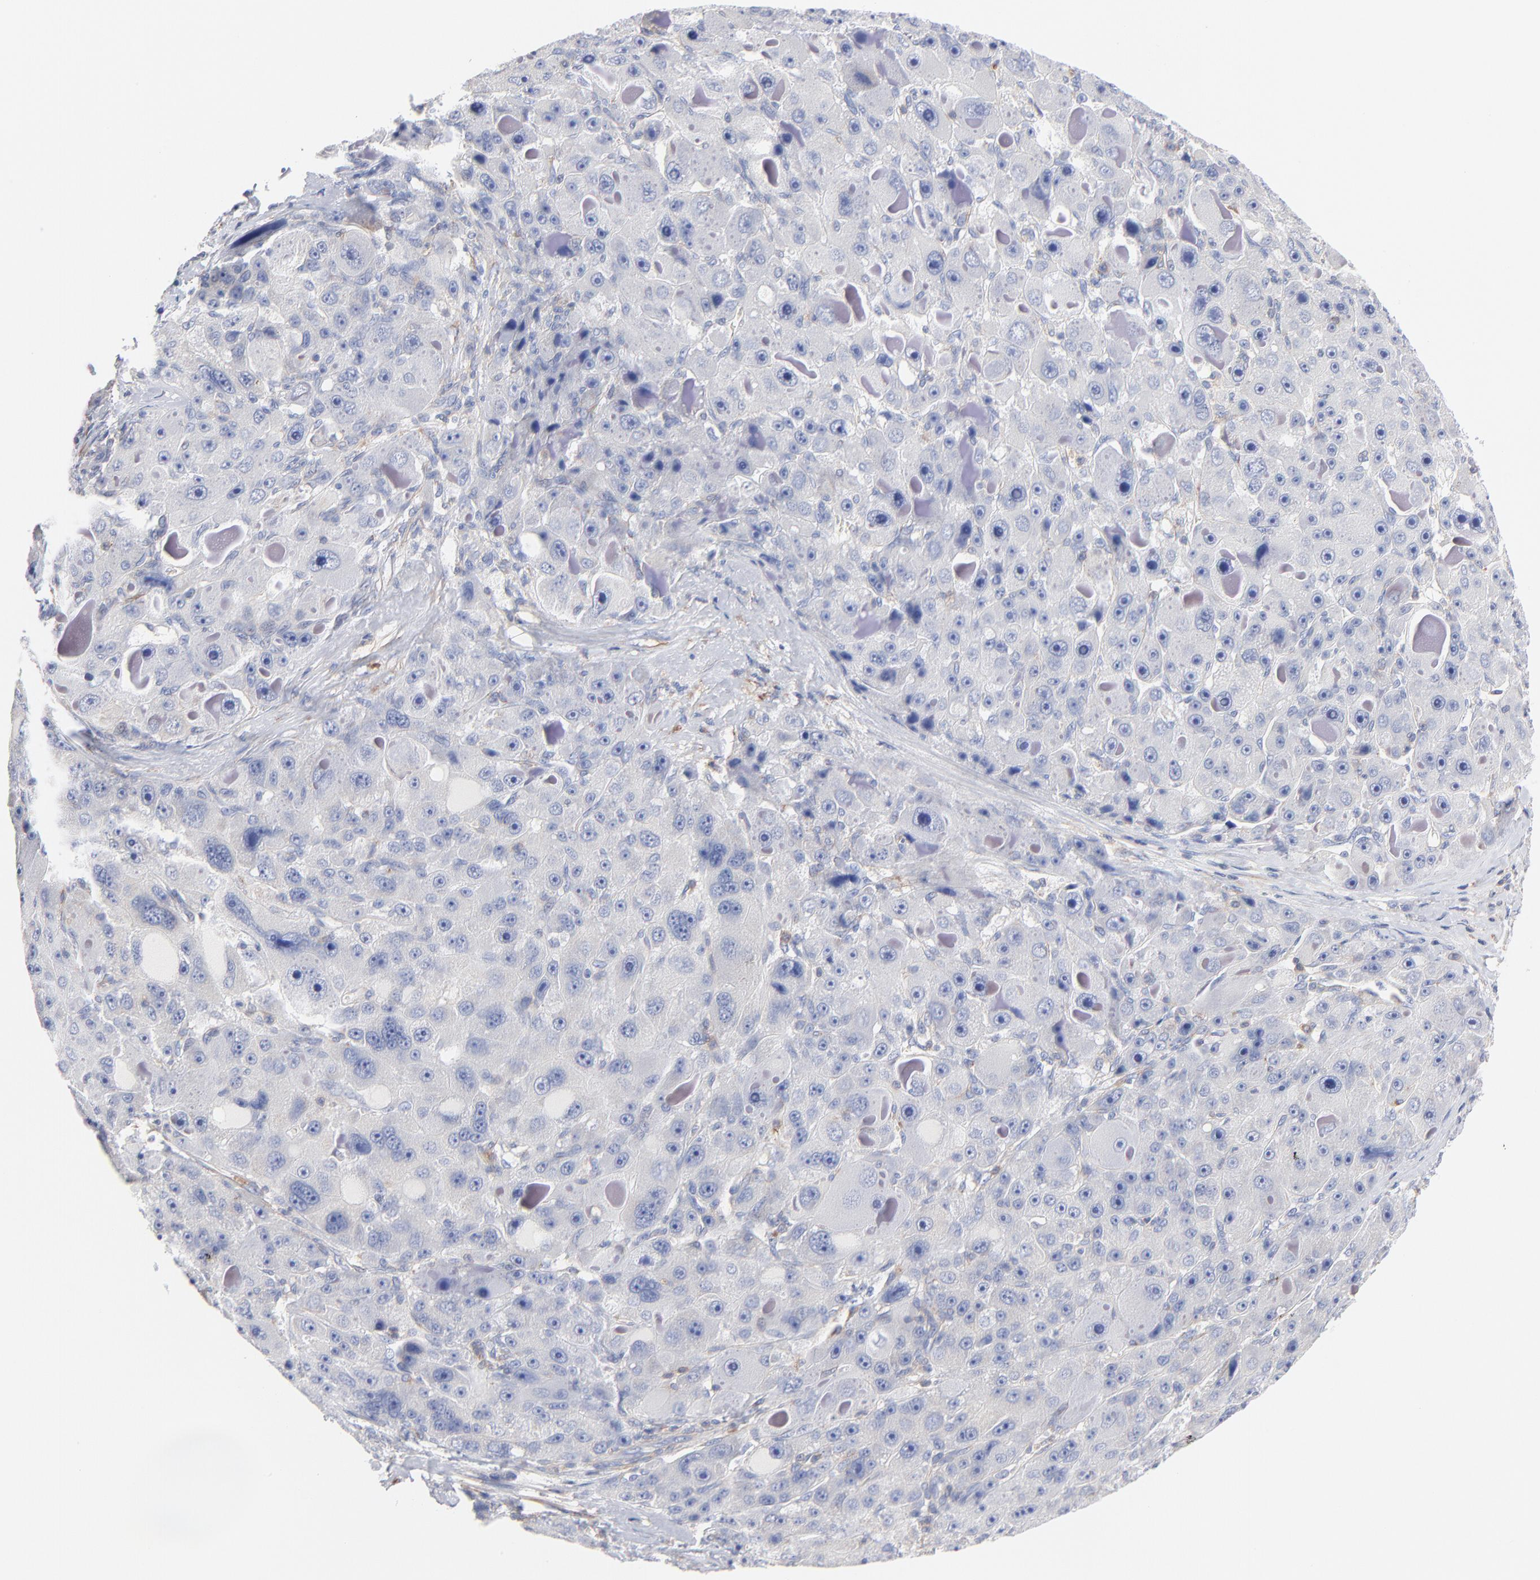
{"staining": {"intensity": "negative", "quantity": "none", "location": "none"}, "tissue": "liver cancer", "cell_type": "Tumor cells", "image_type": "cancer", "snomed": [{"axis": "morphology", "description": "Carcinoma, Hepatocellular, NOS"}, {"axis": "topography", "description": "Liver"}], "caption": "There is no significant staining in tumor cells of liver cancer (hepatocellular carcinoma). (DAB (3,3'-diaminobenzidine) immunohistochemistry (IHC) visualized using brightfield microscopy, high magnification).", "gene": "SEPTIN6", "patient": {"sex": "male", "age": 76}}